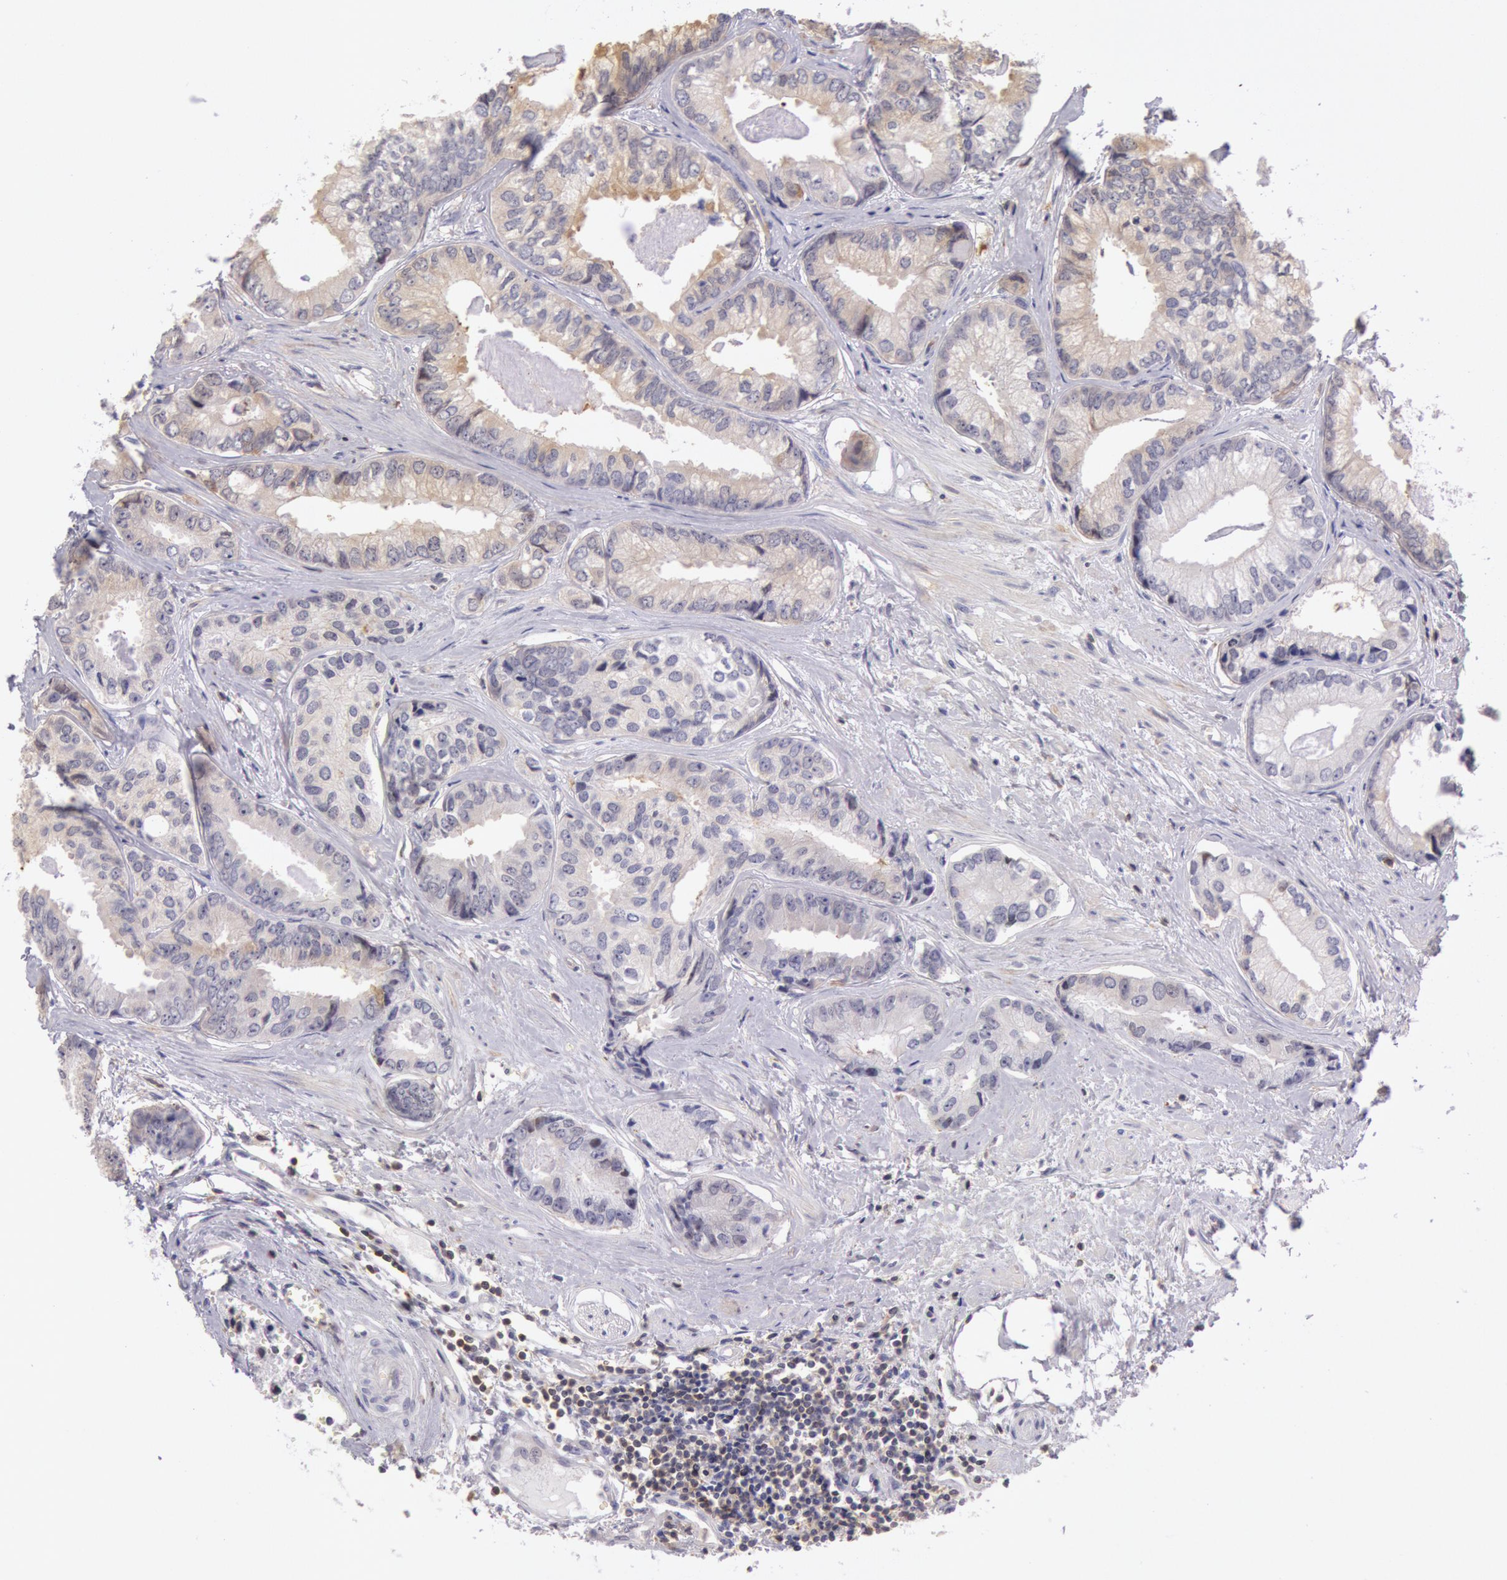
{"staining": {"intensity": "weak", "quantity": "<25%", "location": "cytoplasmic/membranous"}, "tissue": "prostate cancer", "cell_type": "Tumor cells", "image_type": "cancer", "snomed": [{"axis": "morphology", "description": "Adenocarcinoma, High grade"}, {"axis": "topography", "description": "Prostate"}], "caption": "The IHC image has no significant staining in tumor cells of prostate cancer tissue.", "gene": "HIF1A", "patient": {"sex": "male", "age": 56}}